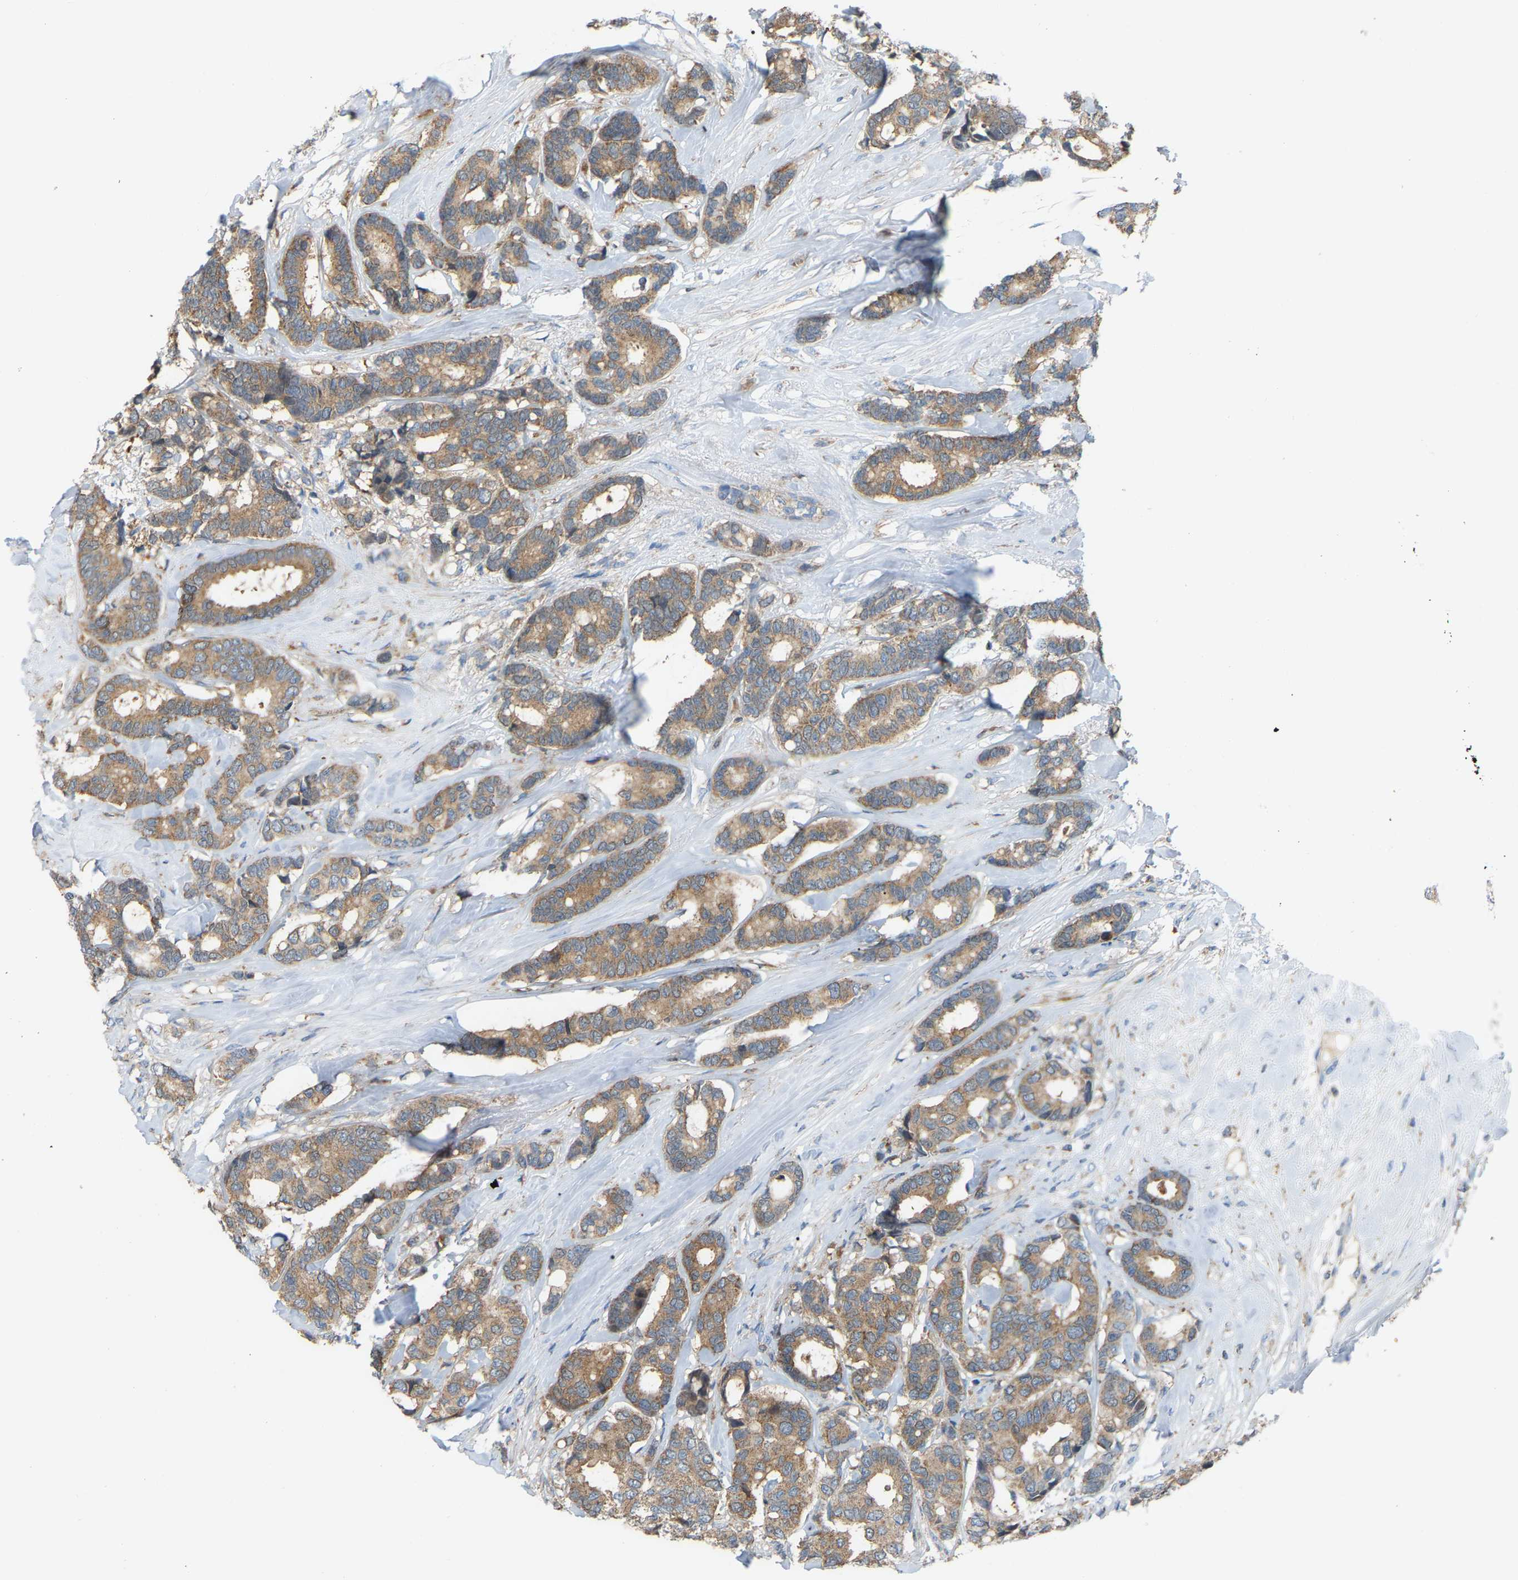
{"staining": {"intensity": "moderate", "quantity": ">75%", "location": "cytoplasmic/membranous"}, "tissue": "breast cancer", "cell_type": "Tumor cells", "image_type": "cancer", "snomed": [{"axis": "morphology", "description": "Duct carcinoma"}, {"axis": "topography", "description": "Breast"}], "caption": "Brown immunohistochemical staining in human breast cancer demonstrates moderate cytoplasmic/membranous staining in about >75% of tumor cells.", "gene": "CROT", "patient": {"sex": "female", "age": 87}}